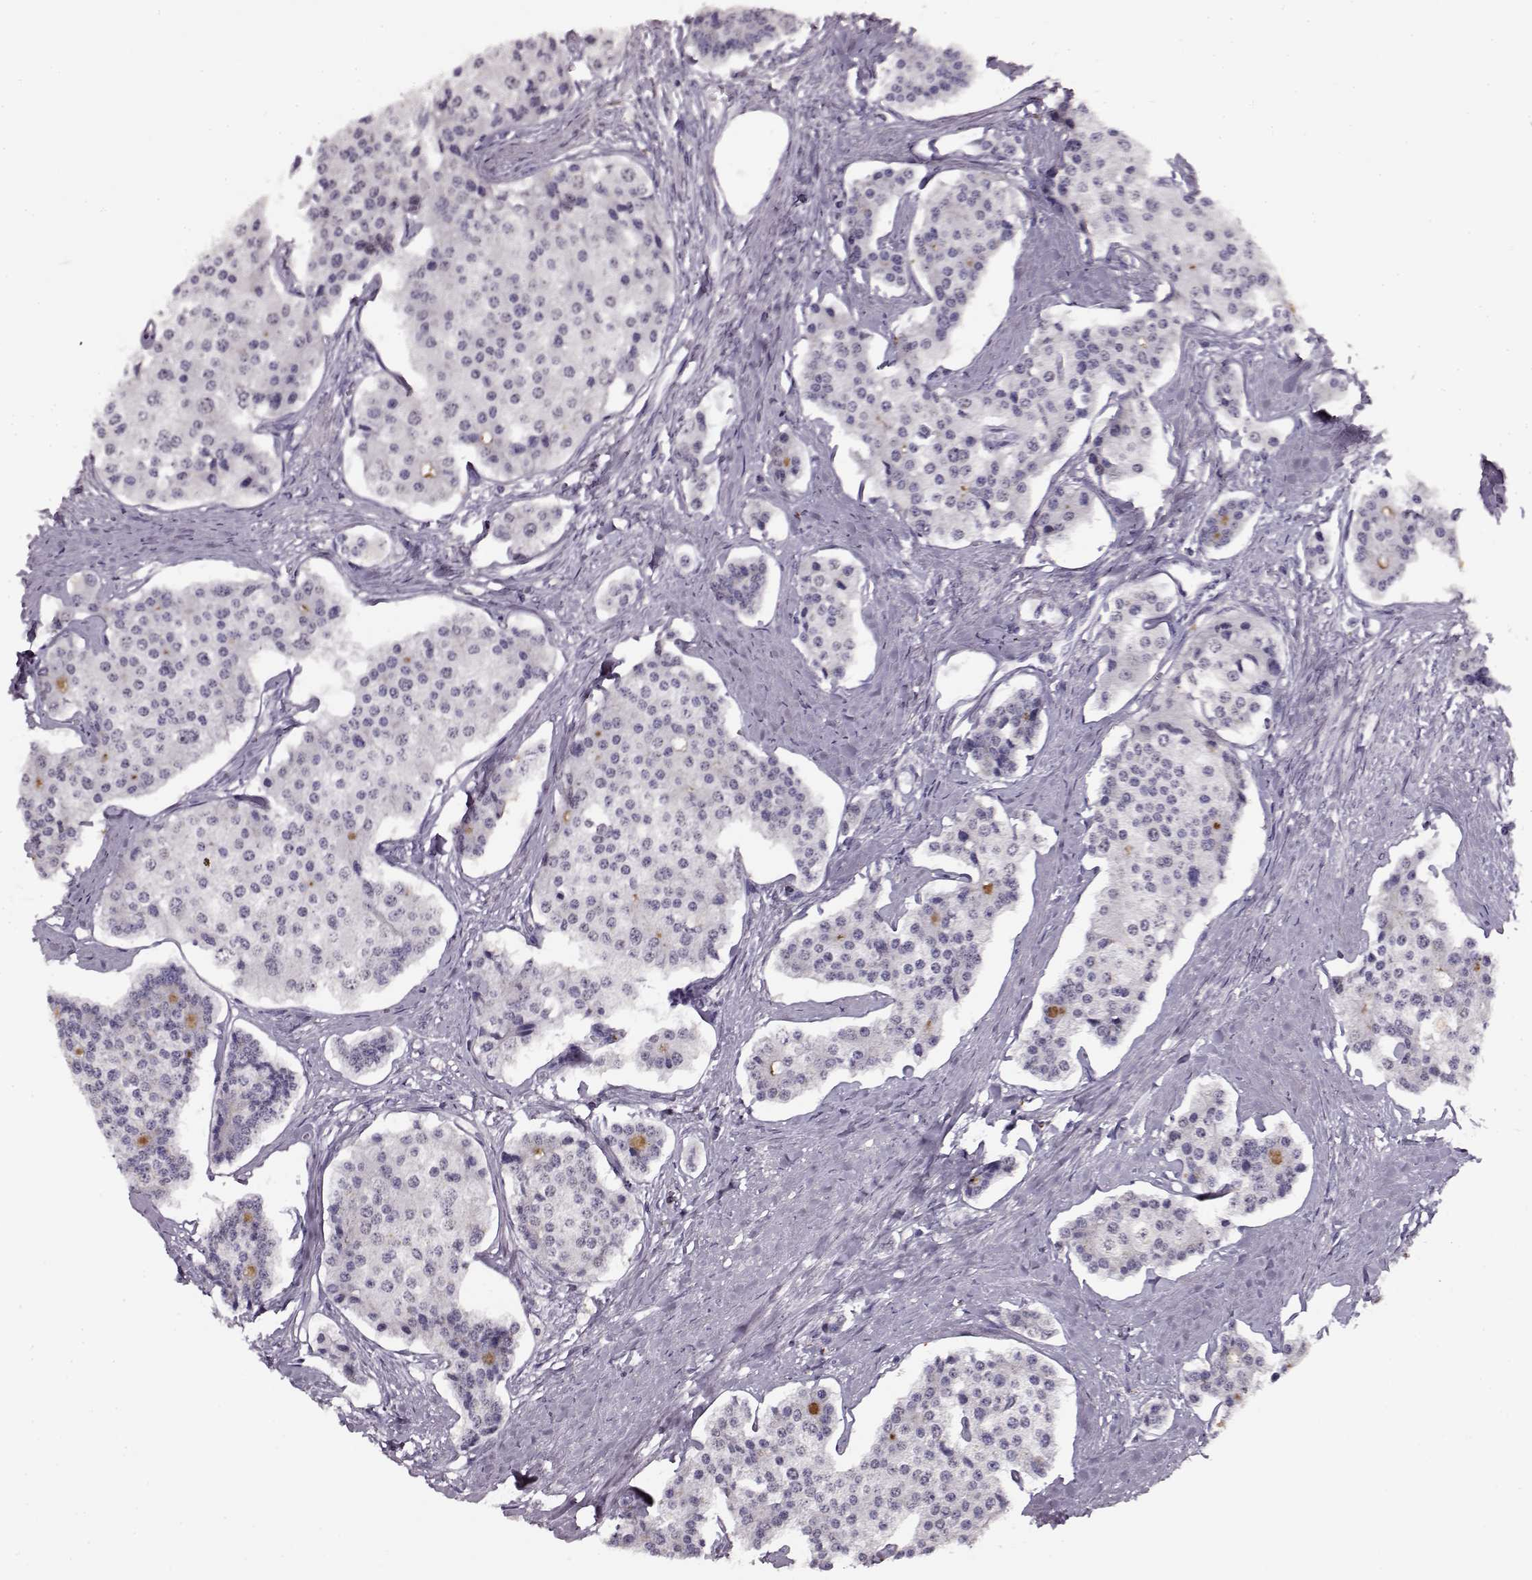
{"staining": {"intensity": "negative", "quantity": "none", "location": "none"}, "tissue": "carcinoid", "cell_type": "Tumor cells", "image_type": "cancer", "snomed": [{"axis": "morphology", "description": "Carcinoid, malignant, NOS"}, {"axis": "topography", "description": "Small intestine"}], "caption": "Micrograph shows no significant protein expression in tumor cells of carcinoid. (Immunohistochemistry (ihc), brightfield microscopy, high magnification).", "gene": "RP1L1", "patient": {"sex": "female", "age": 65}}